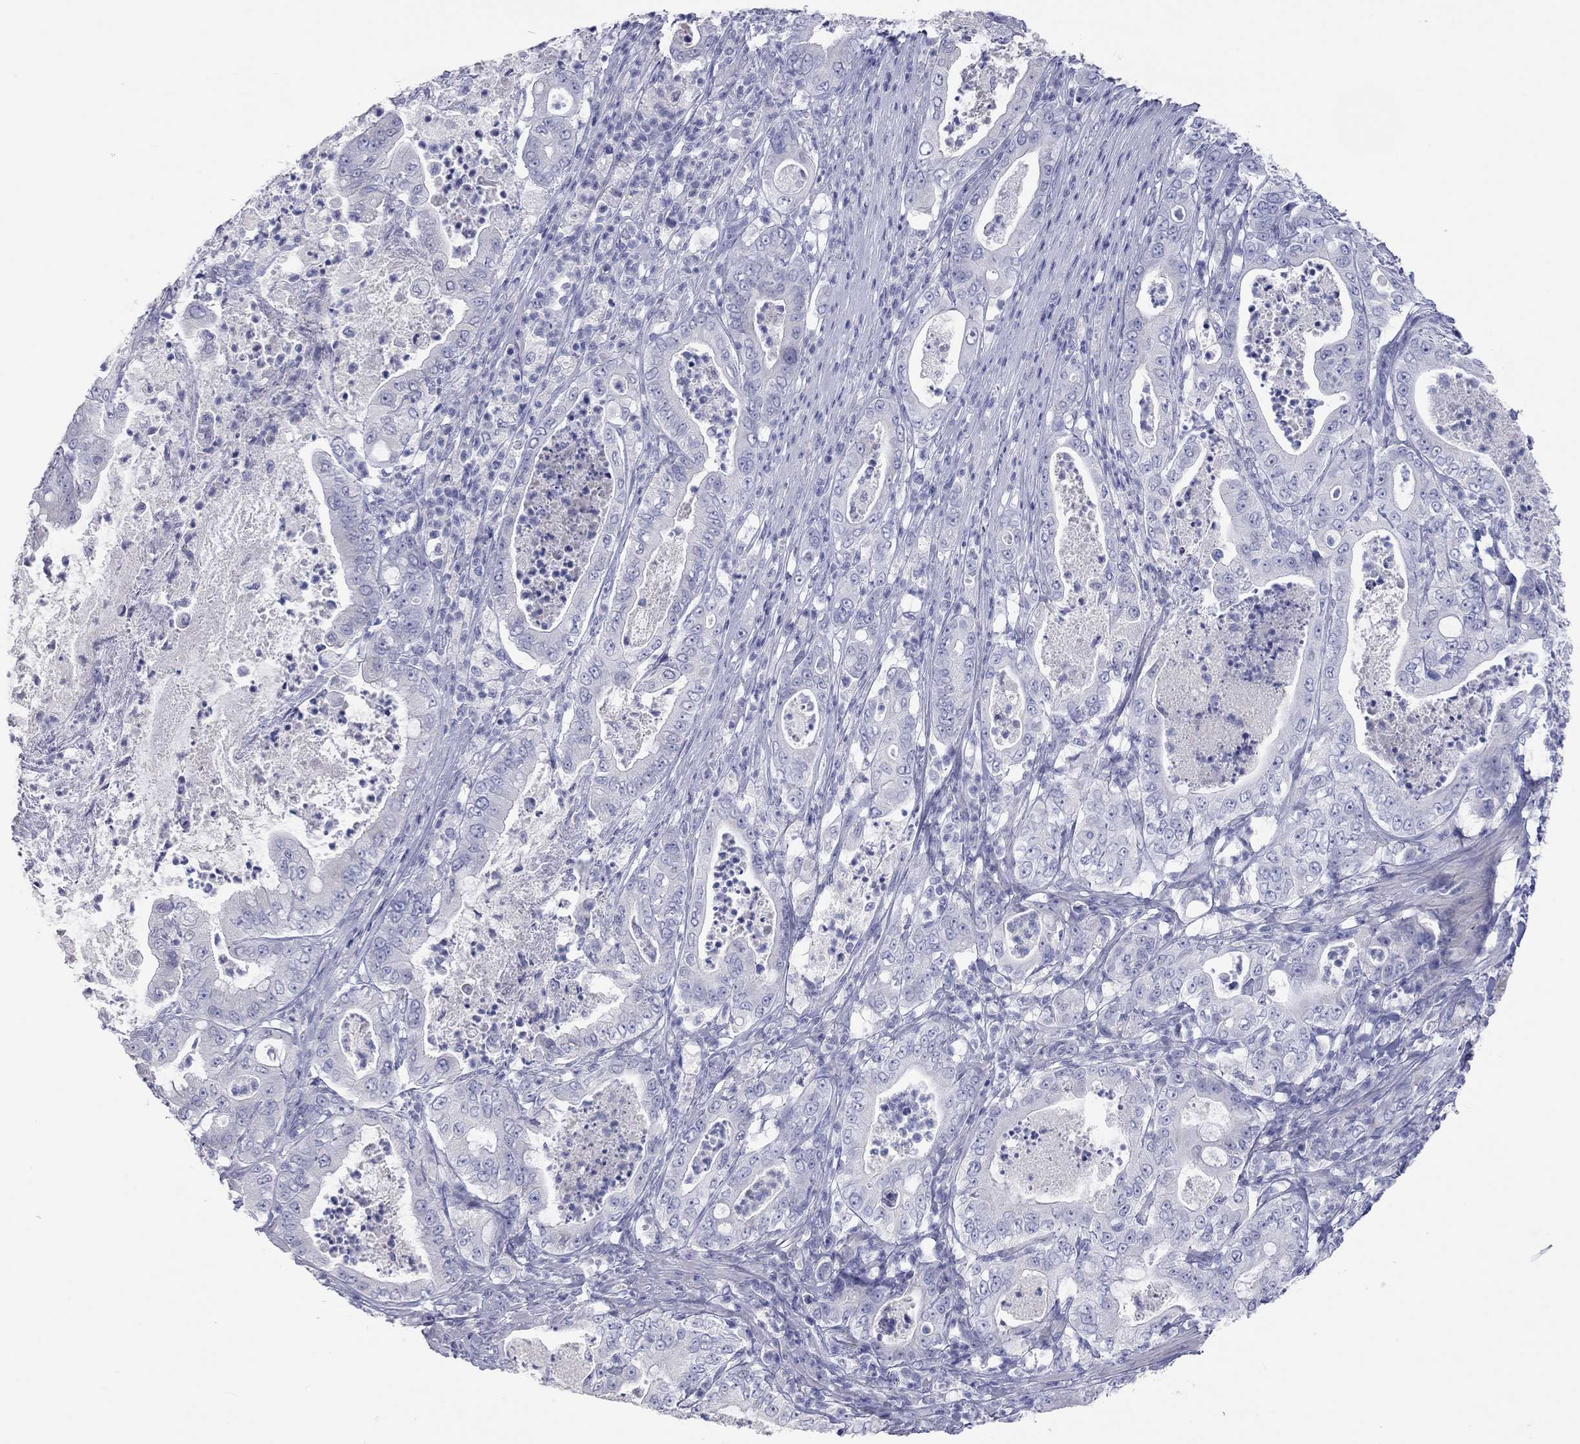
{"staining": {"intensity": "negative", "quantity": "none", "location": "none"}, "tissue": "pancreatic cancer", "cell_type": "Tumor cells", "image_type": "cancer", "snomed": [{"axis": "morphology", "description": "Adenocarcinoma, NOS"}, {"axis": "topography", "description": "Pancreas"}], "caption": "Pancreatic cancer was stained to show a protein in brown. There is no significant positivity in tumor cells. (DAB IHC, high magnification).", "gene": "PCDHGC5", "patient": {"sex": "male", "age": 71}}